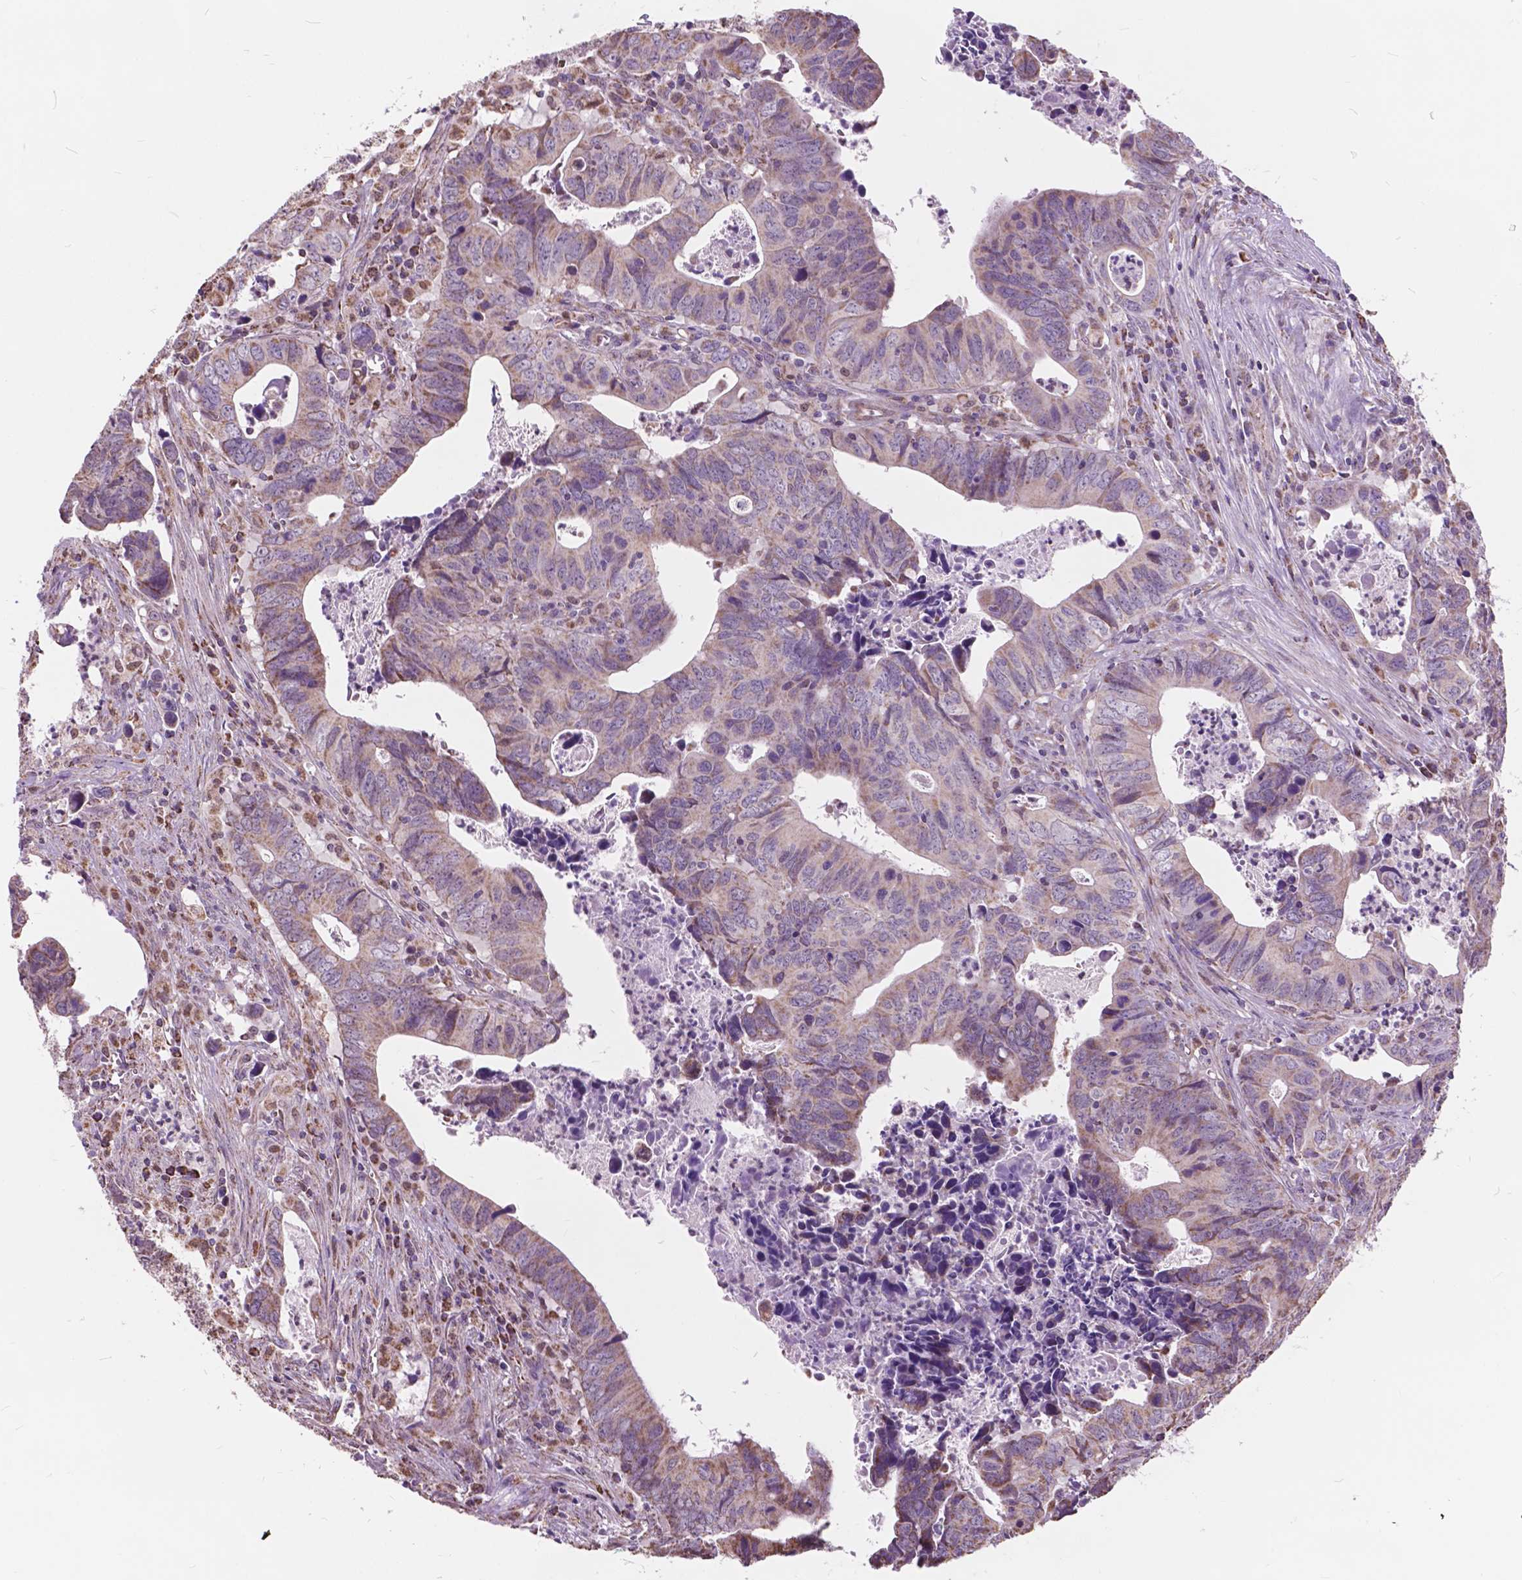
{"staining": {"intensity": "weak", "quantity": "25%-75%", "location": "cytoplasmic/membranous"}, "tissue": "colorectal cancer", "cell_type": "Tumor cells", "image_type": "cancer", "snomed": [{"axis": "morphology", "description": "Adenocarcinoma, NOS"}, {"axis": "topography", "description": "Colon"}], "caption": "Human colorectal cancer stained with a protein marker displays weak staining in tumor cells.", "gene": "SCOC", "patient": {"sex": "female", "age": 82}}